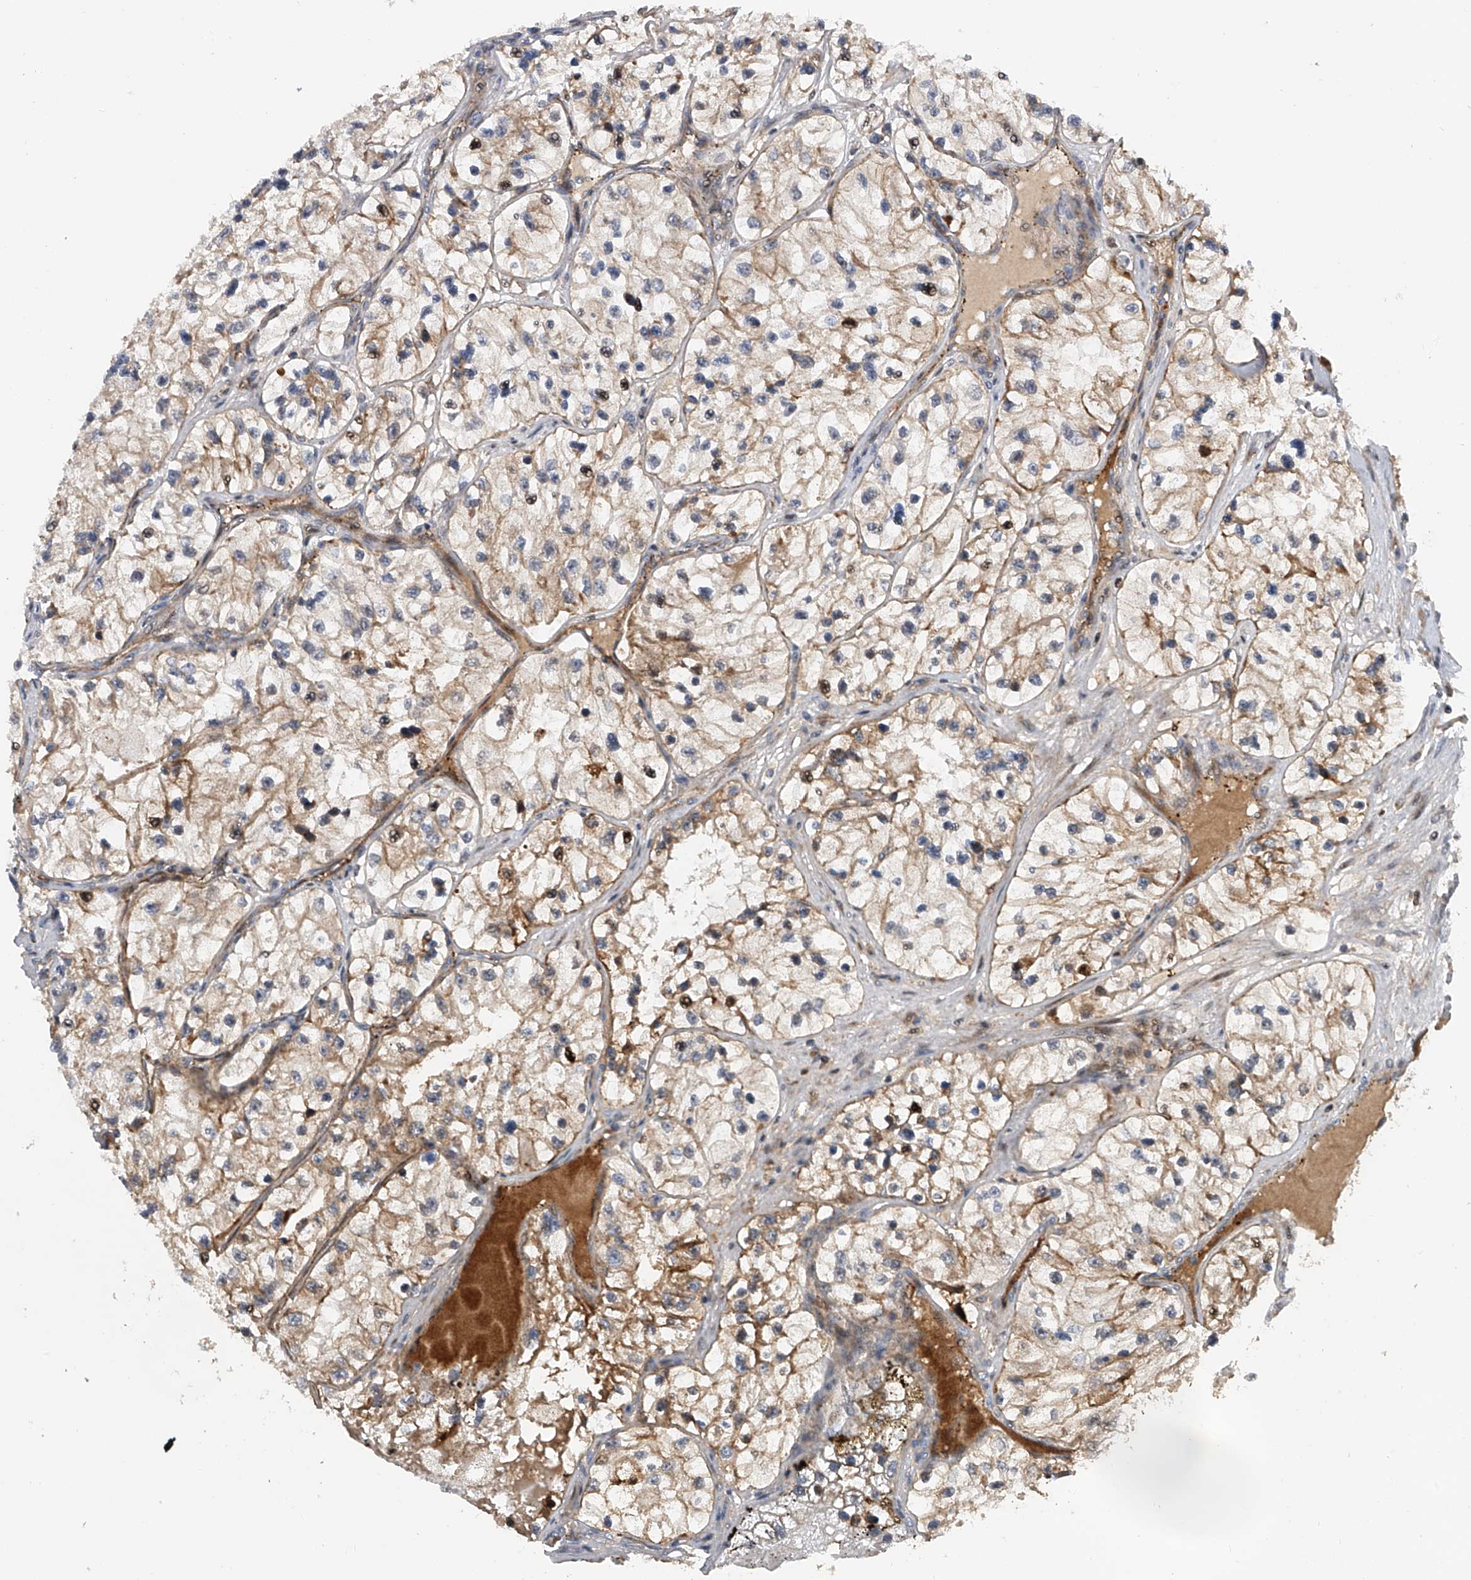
{"staining": {"intensity": "moderate", "quantity": "25%-75%", "location": "cytoplasmic/membranous"}, "tissue": "renal cancer", "cell_type": "Tumor cells", "image_type": "cancer", "snomed": [{"axis": "morphology", "description": "Adenocarcinoma, NOS"}, {"axis": "topography", "description": "Kidney"}], "caption": "The photomicrograph exhibits staining of renal adenocarcinoma, revealing moderate cytoplasmic/membranous protein staining (brown color) within tumor cells.", "gene": "PDSS2", "patient": {"sex": "female", "age": 57}}